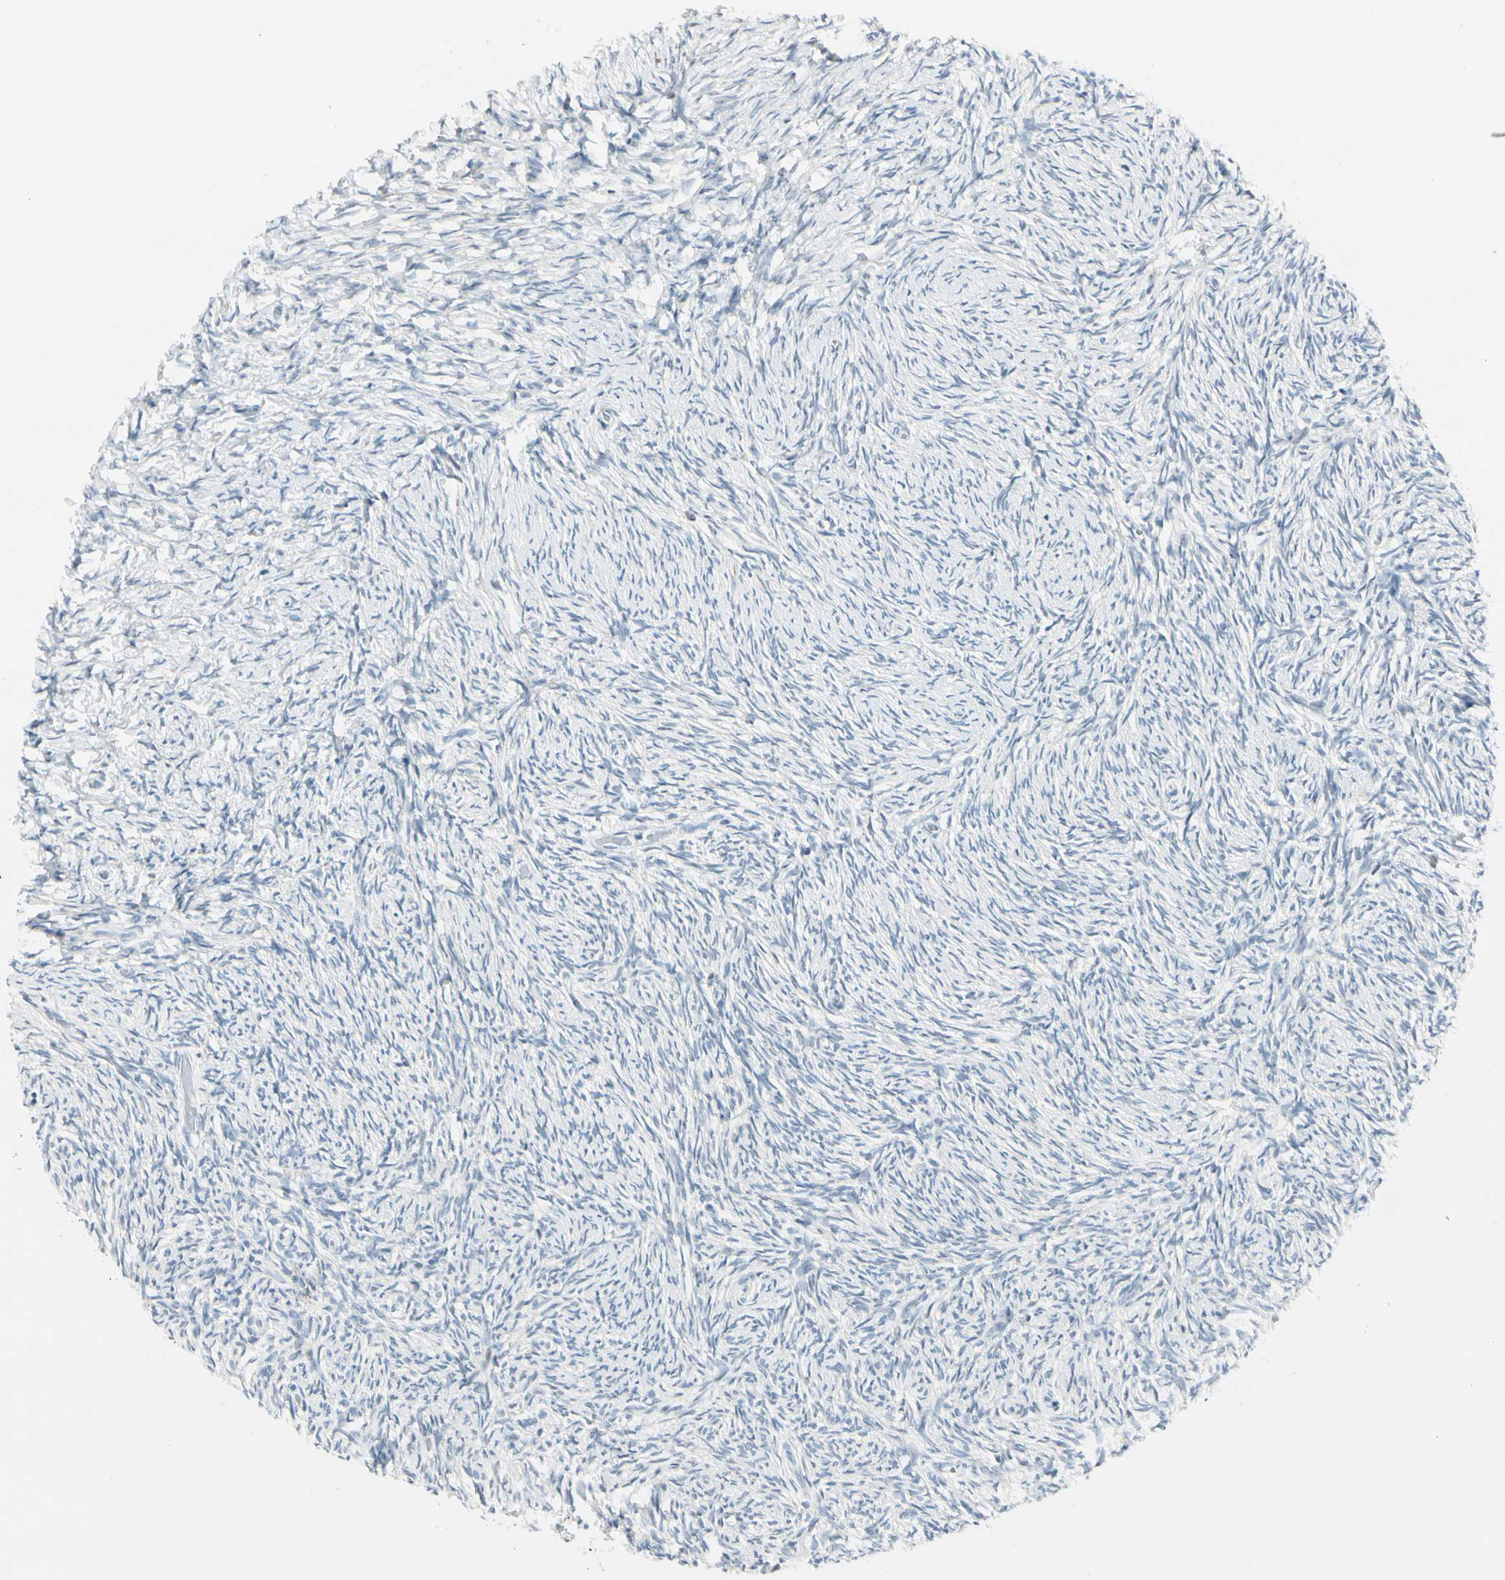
{"staining": {"intensity": "negative", "quantity": "none", "location": "none"}, "tissue": "ovary", "cell_type": "Ovarian stroma cells", "image_type": "normal", "snomed": [{"axis": "morphology", "description": "Normal tissue, NOS"}, {"axis": "topography", "description": "Ovary"}], "caption": "High power microscopy image of an IHC histopathology image of normal ovary, revealing no significant positivity in ovarian stroma cells.", "gene": "ZSCAN1", "patient": {"sex": "female", "age": 60}}